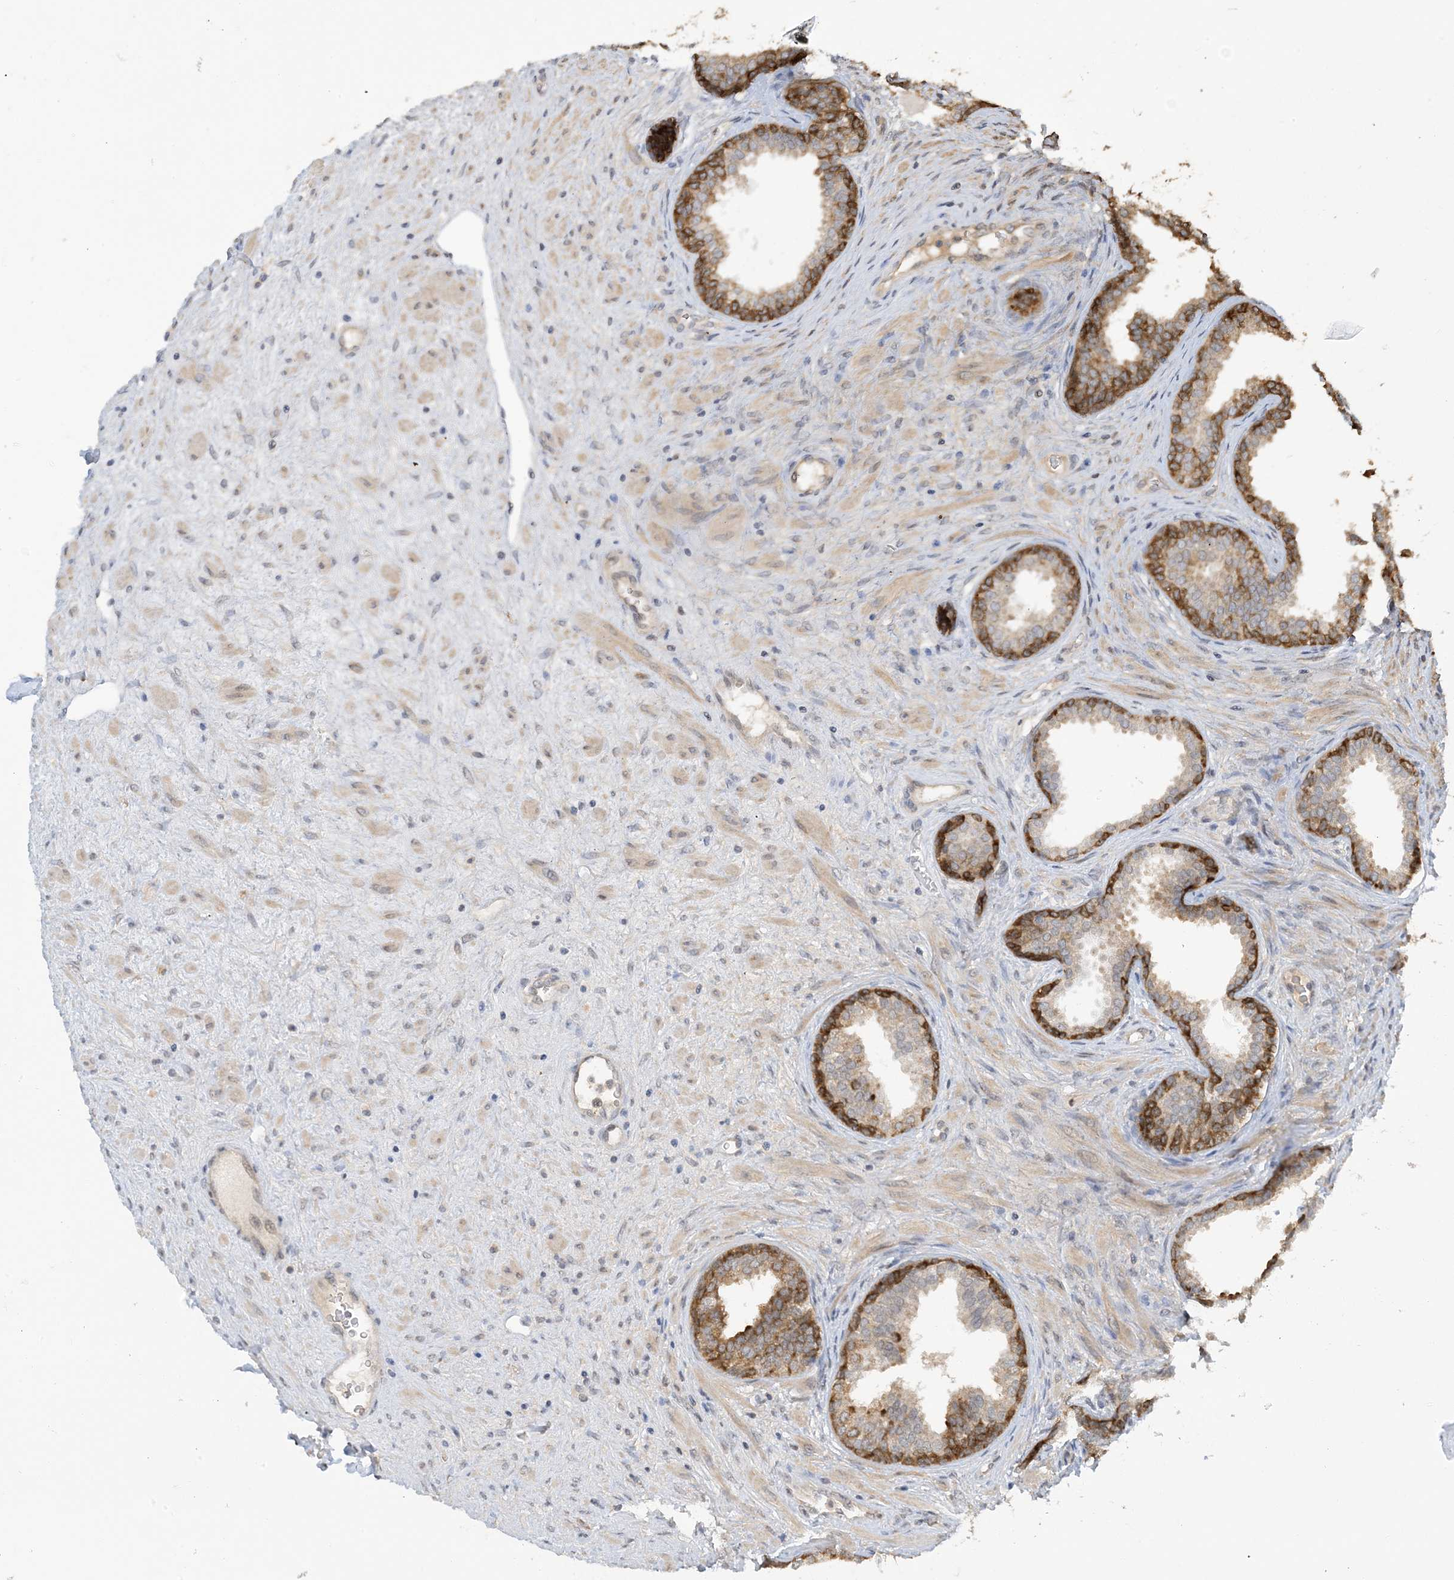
{"staining": {"intensity": "strong", "quantity": "<25%", "location": "cytoplasmic/membranous"}, "tissue": "prostate", "cell_type": "Glandular cells", "image_type": "normal", "snomed": [{"axis": "morphology", "description": "Normal tissue, NOS"}, {"axis": "topography", "description": "Prostate"}], "caption": "This is an image of immunohistochemistry (IHC) staining of unremarkable prostate, which shows strong staining in the cytoplasmic/membranous of glandular cells.", "gene": "ACYP2", "patient": {"sex": "male", "age": 76}}